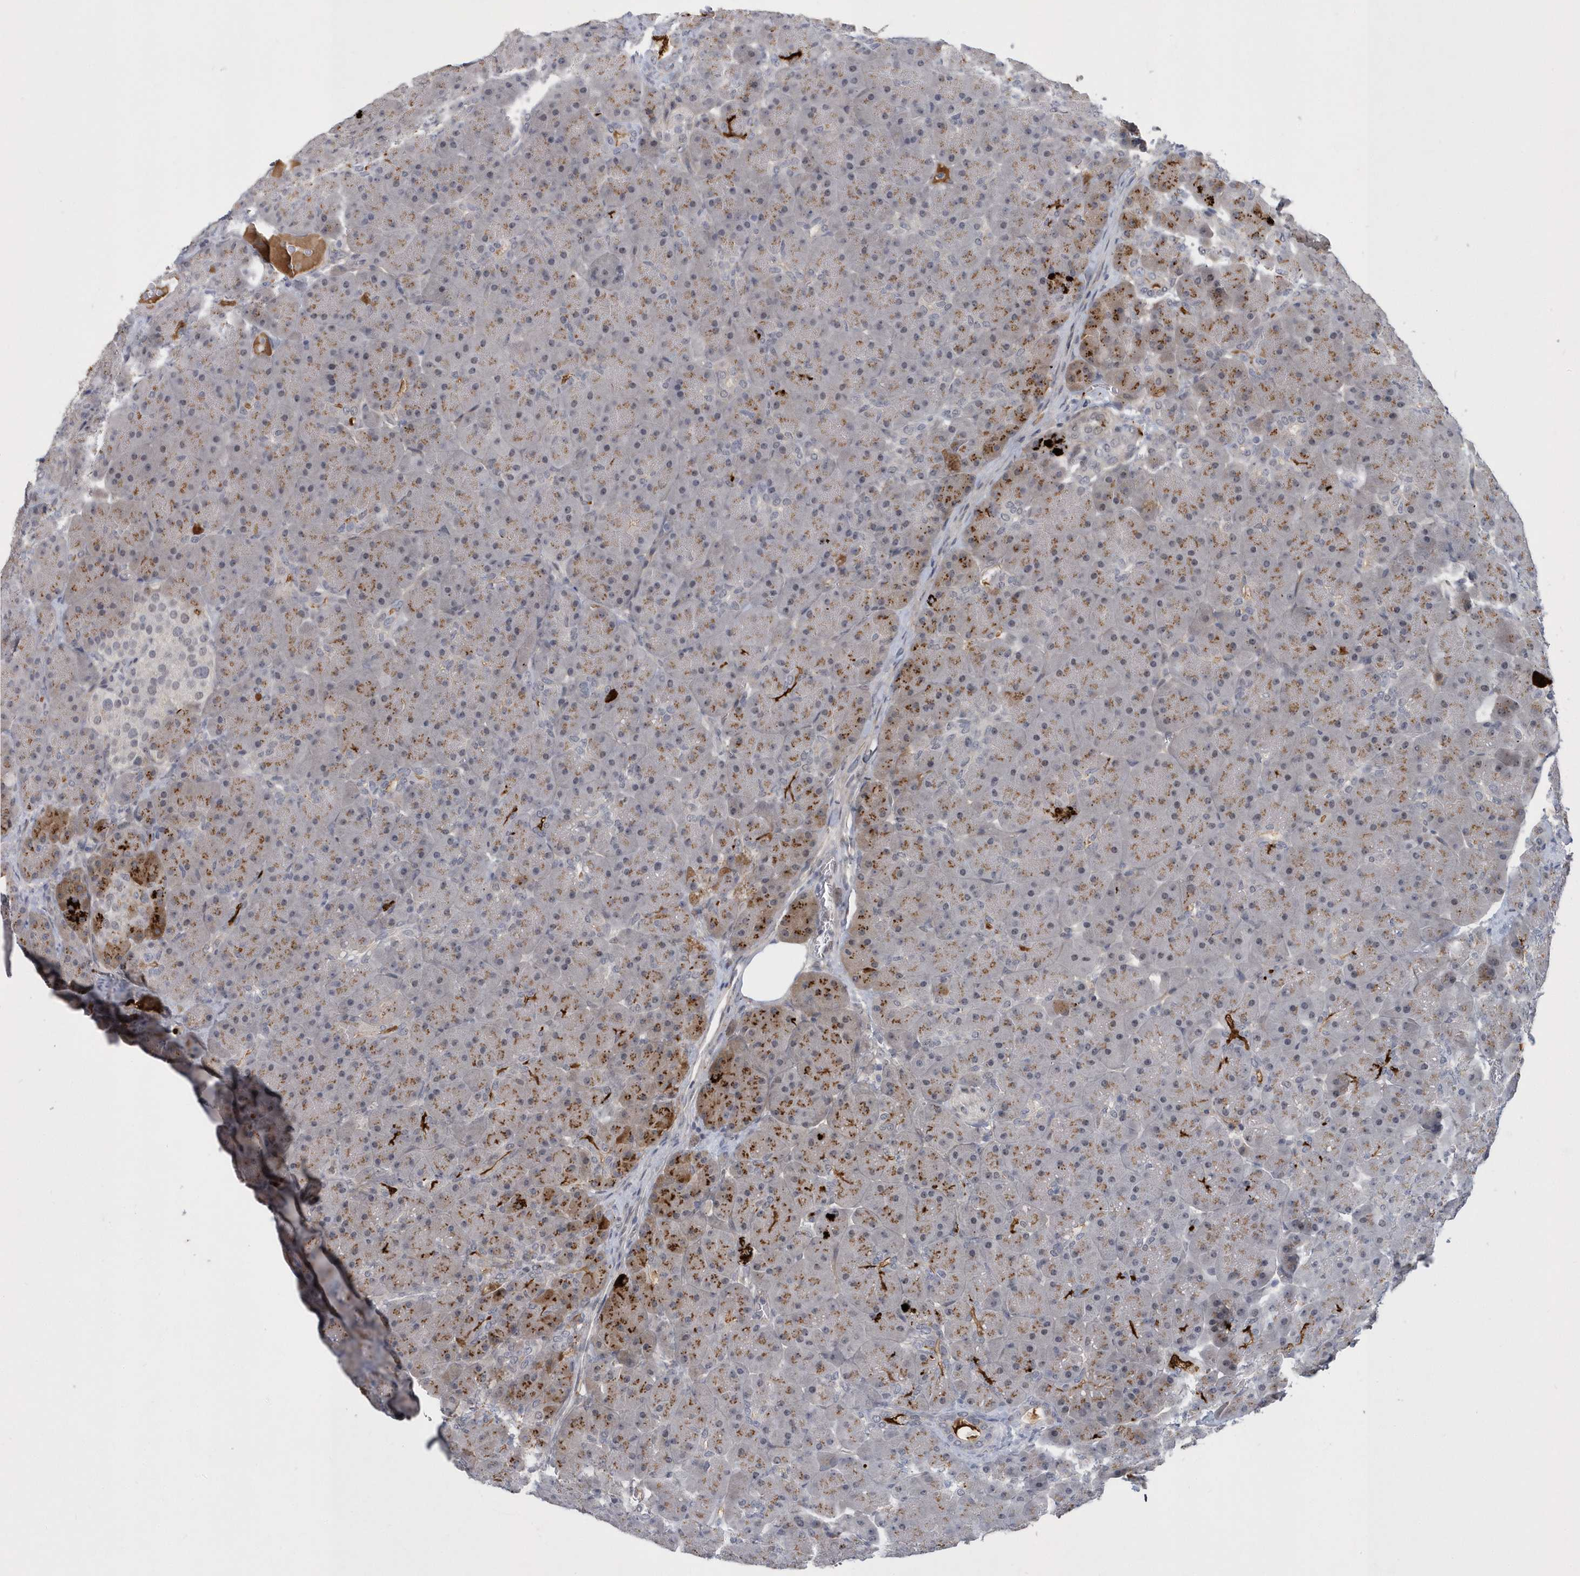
{"staining": {"intensity": "strong", "quantity": "25%-75%", "location": "cytoplasmic/membranous"}, "tissue": "pancreas", "cell_type": "Exocrine glandular cells", "image_type": "normal", "snomed": [{"axis": "morphology", "description": "Normal tissue, NOS"}, {"axis": "topography", "description": "Pancreas"}], "caption": "Approximately 25%-75% of exocrine glandular cells in benign human pancreas display strong cytoplasmic/membranous protein staining as visualized by brown immunohistochemical staining.", "gene": "FAM217A", "patient": {"sex": "male", "age": 66}}